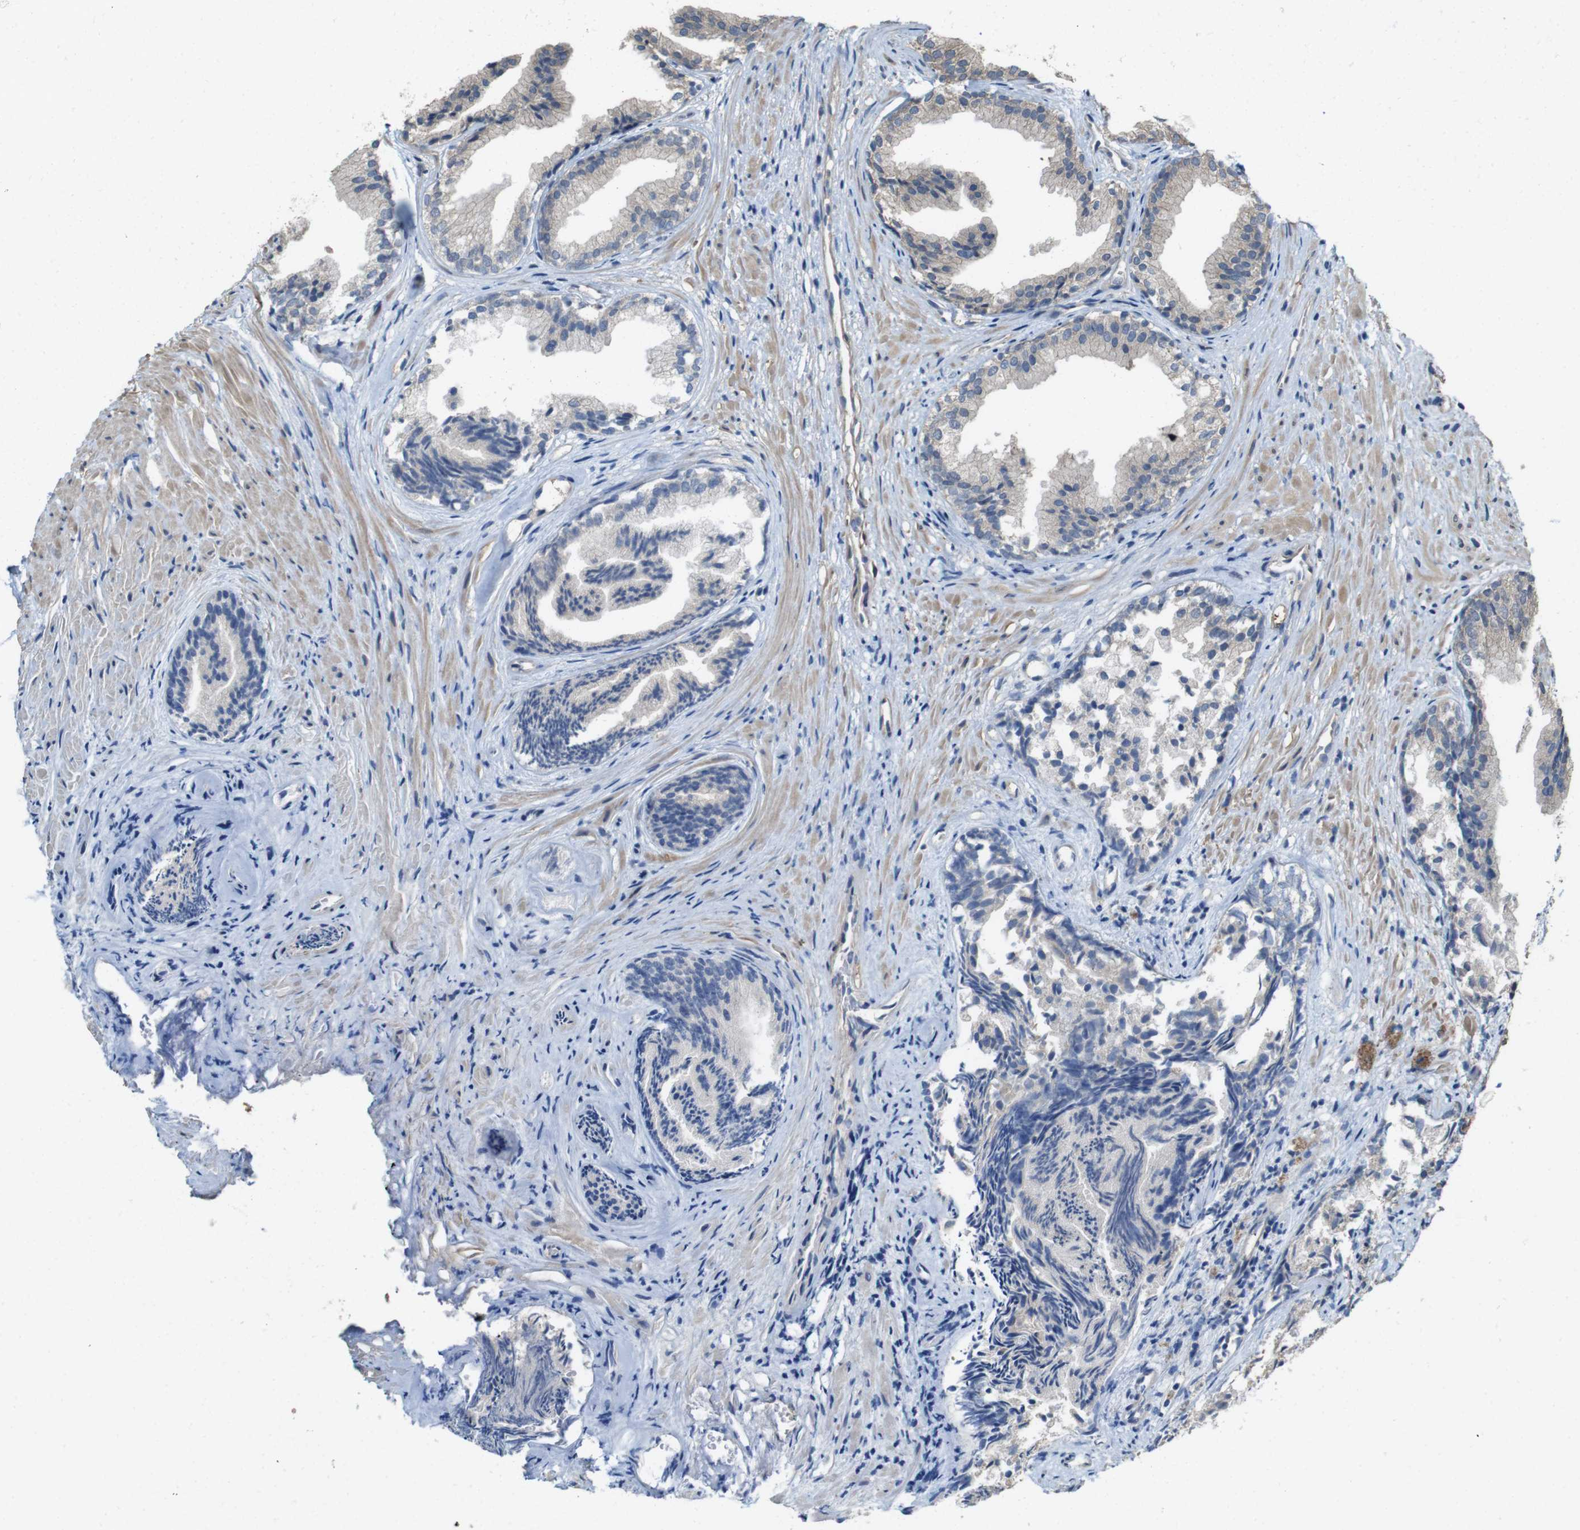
{"staining": {"intensity": "moderate", "quantity": "25%-75%", "location": "cytoplasmic/membranous"}, "tissue": "prostate", "cell_type": "Glandular cells", "image_type": "normal", "snomed": [{"axis": "morphology", "description": "Normal tissue, NOS"}, {"axis": "topography", "description": "Prostate"}], "caption": "Brown immunohistochemical staining in normal human prostate shows moderate cytoplasmic/membranous expression in approximately 25%-75% of glandular cells. Immunohistochemistry (ihc) stains the protein of interest in brown and the nuclei are stained blue.", "gene": "CDC34", "patient": {"sex": "male", "age": 76}}